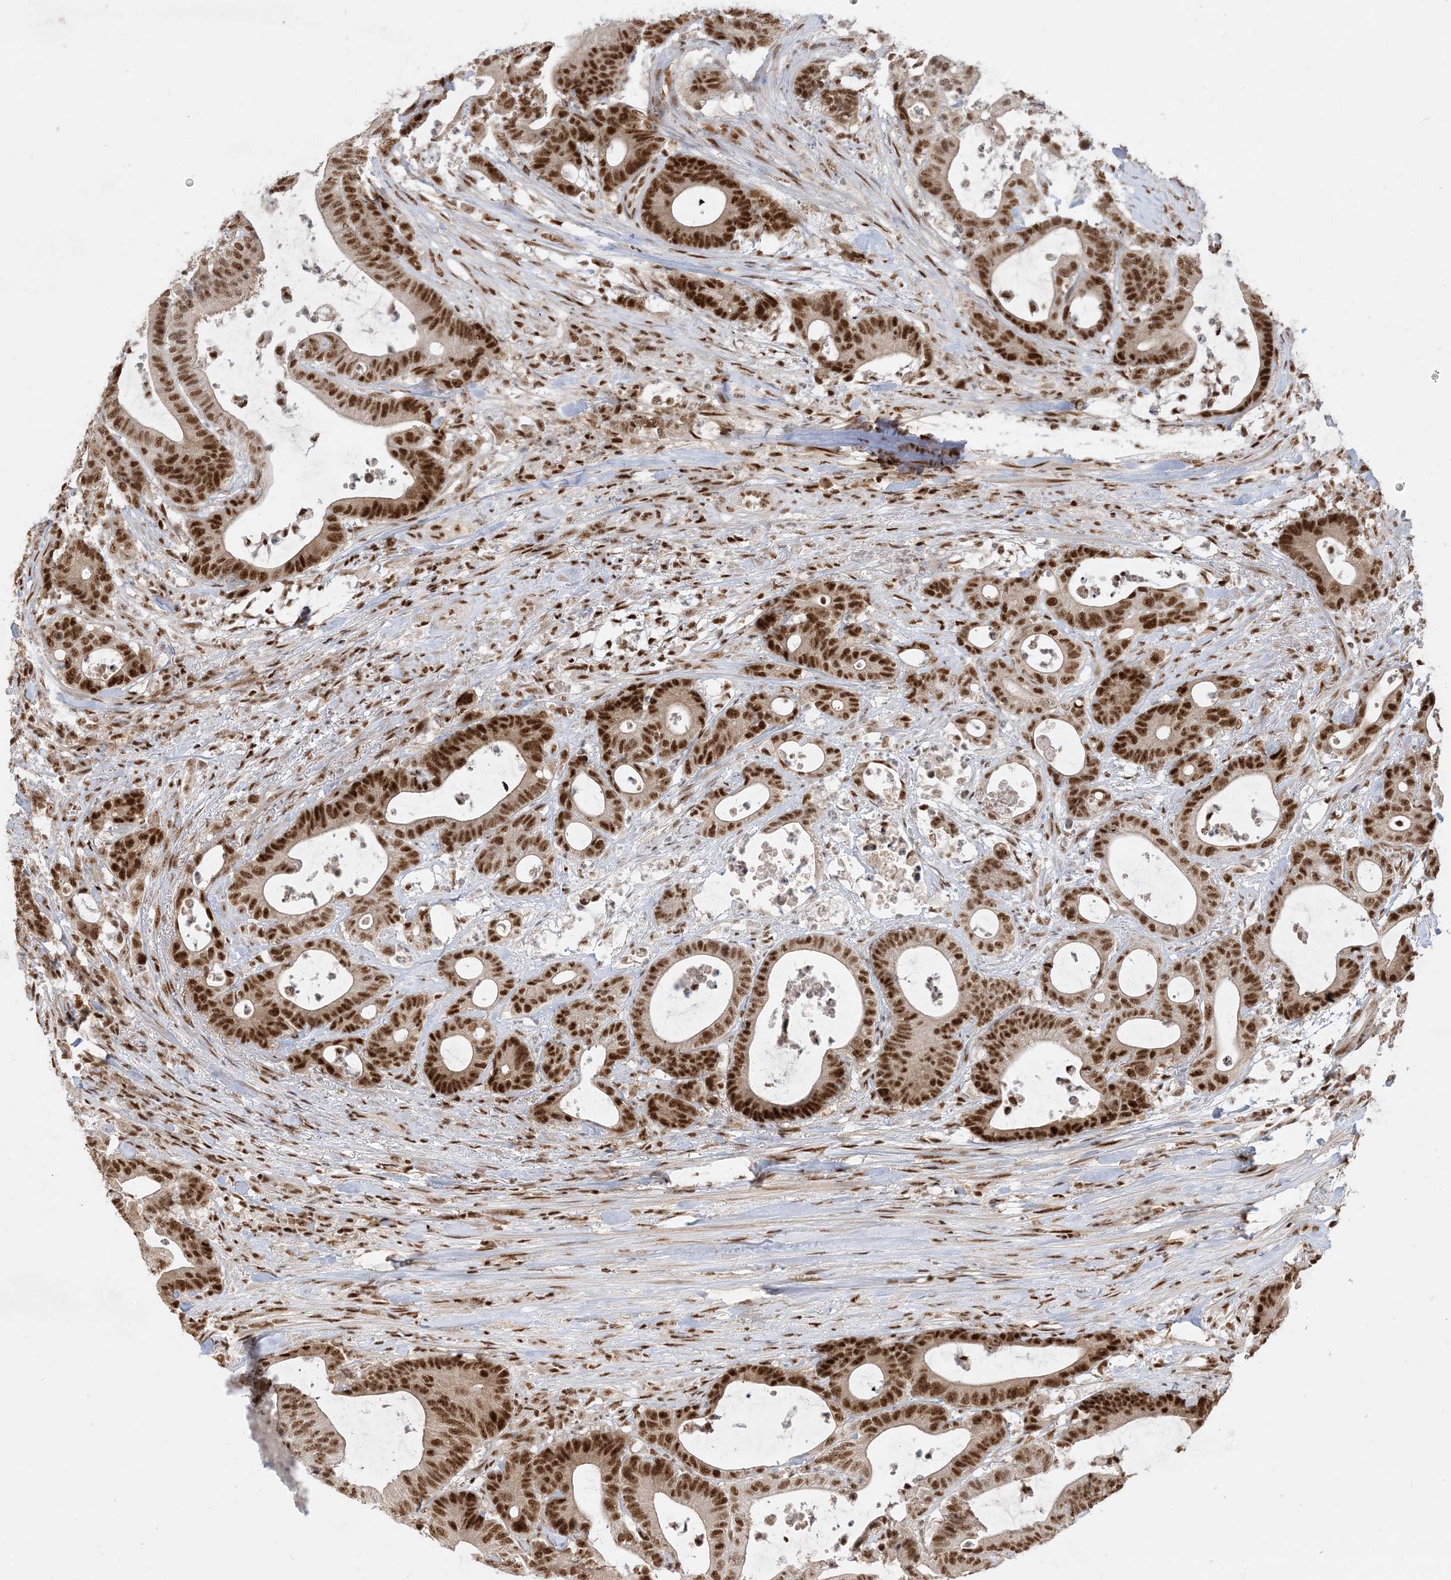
{"staining": {"intensity": "strong", "quantity": ">75%", "location": "nuclear"}, "tissue": "colorectal cancer", "cell_type": "Tumor cells", "image_type": "cancer", "snomed": [{"axis": "morphology", "description": "Adenocarcinoma, NOS"}, {"axis": "topography", "description": "Colon"}], "caption": "Immunohistochemistry micrograph of human colorectal cancer (adenocarcinoma) stained for a protein (brown), which displays high levels of strong nuclear staining in about >75% of tumor cells.", "gene": "PPIL2", "patient": {"sex": "female", "age": 84}}